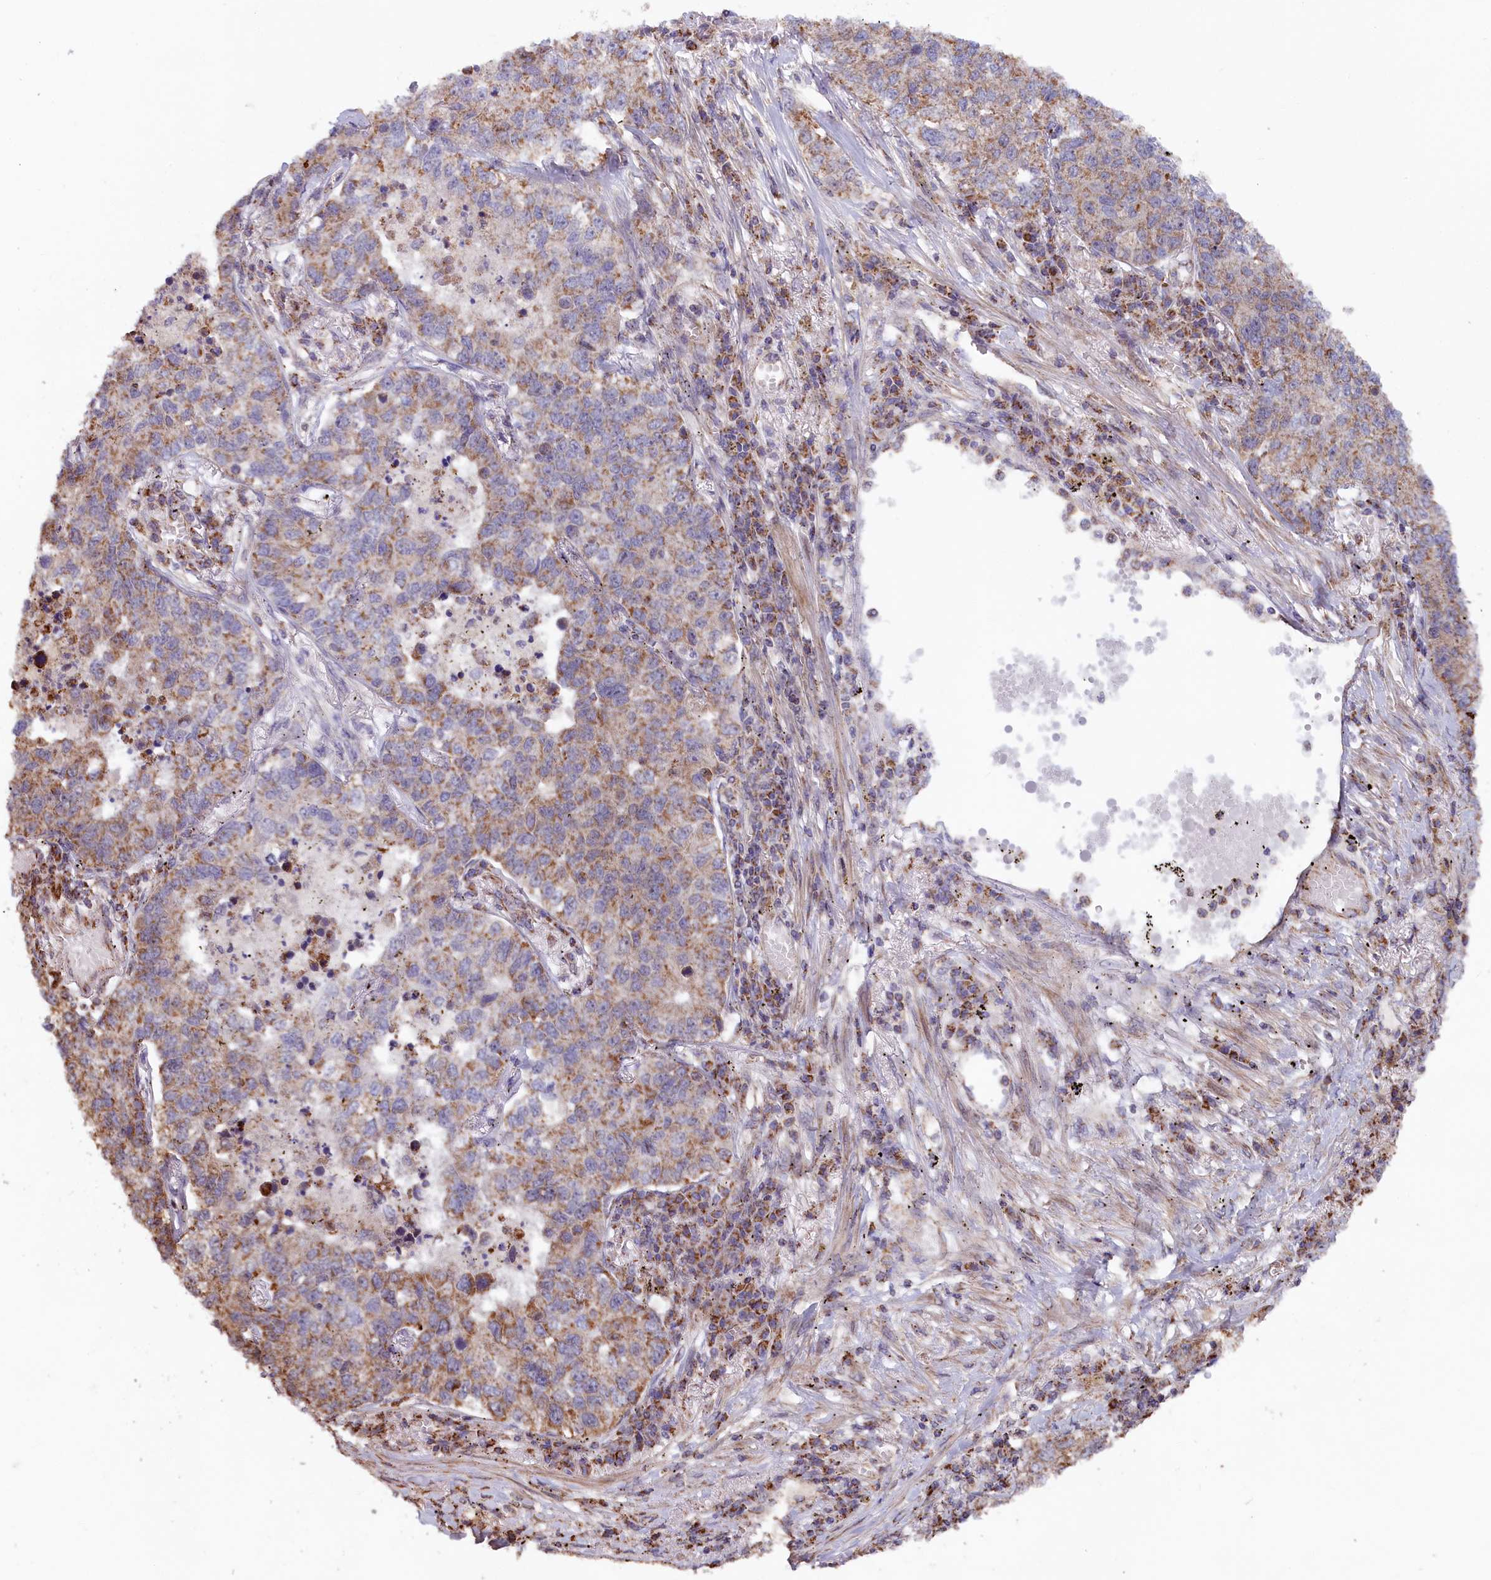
{"staining": {"intensity": "weak", "quantity": "25%-75%", "location": "cytoplasmic/membranous"}, "tissue": "lung cancer", "cell_type": "Tumor cells", "image_type": "cancer", "snomed": [{"axis": "morphology", "description": "Adenocarcinoma, NOS"}, {"axis": "topography", "description": "Lung"}], "caption": "This micrograph shows immunohistochemistry staining of lung cancer (adenocarcinoma), with low weak cytoplasmic/membranous positivity in approximately 25%-75% of tumor cells.", "gene": "MACROD1", "patient": {"sex": "male", "age": 49}}